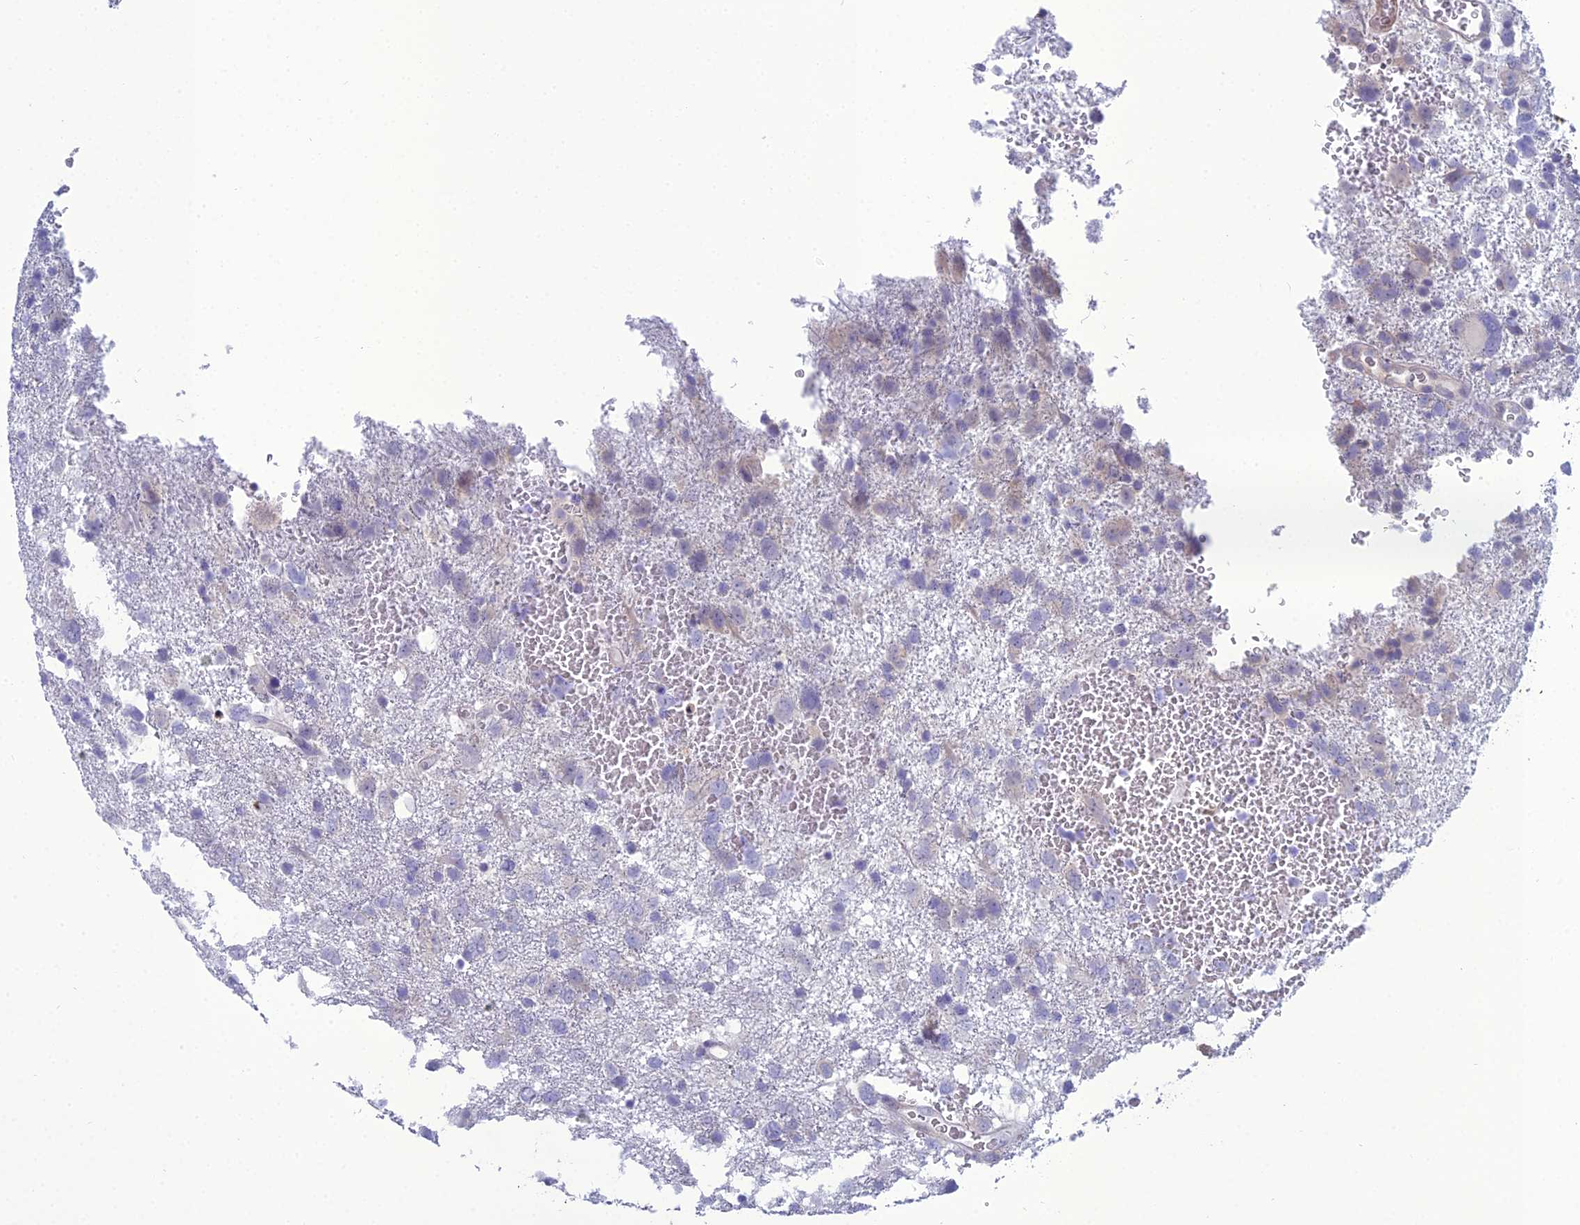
{"staining": {"intensity": "negative", "quantity": "none", "location": "none"}, "tissue": "glioma", "cell_type": "Tumor cells", "image_type": "cancer", "snomed": [{"axis": "morphology", "description": "Glioma, malignant, High grade"}, {"axis": "topography", "description": "Brain"}], "caption": "Glioma was stained to show a protein in brown. There is no significant positivity in tumor cells.", "gene": "GNPNAT1", "patient": {"sex": "male", "age": 61}}